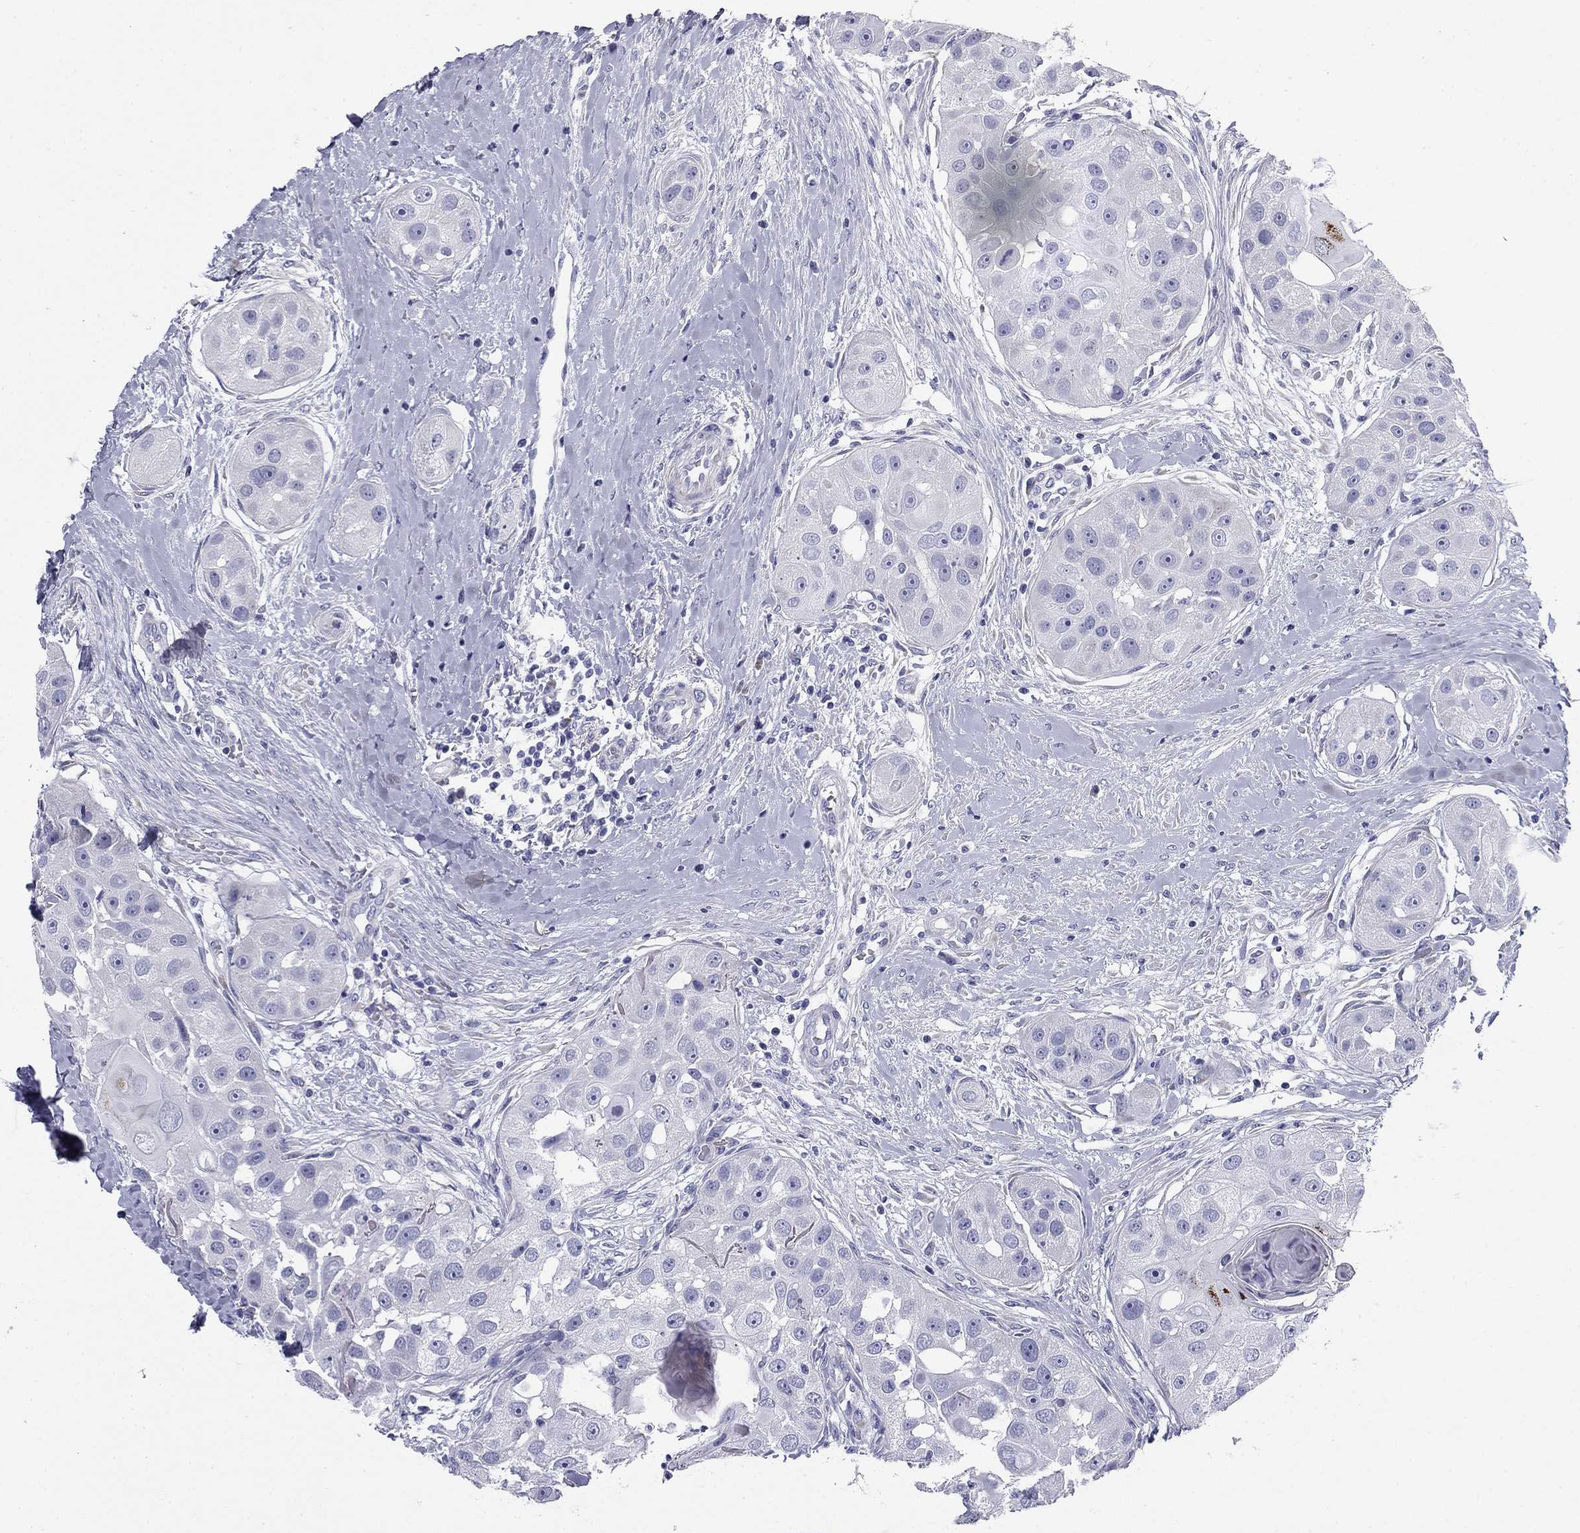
{"staining": {"intensity": "negative", "quantity": "none", "location": "none"}, "tissue": "head and neck cancer", "cell_type": "Tumor cells", "image_type": "cancer", "snomed": [{"axis": "morphology", "description": "Normal tissue, NOS"}, {"axis": "morphology", "description": "Squamous cell carcinoma, NOS"}, {"axis": "topography", "description": "Skeletal muscle"}, {"axis": "topography", "description": "Head-Neck"}], "caption": "An IHC image of head and neck squamous cell carcinoma is shown. There is no staining in tumor cells of head and neck squamous cell carcinoma. (Immunohistochemistry (ihc), brightfield microscopy, high magnification).", "gene": "ZP2", "patient": {"sex": "male", "age": 51}}